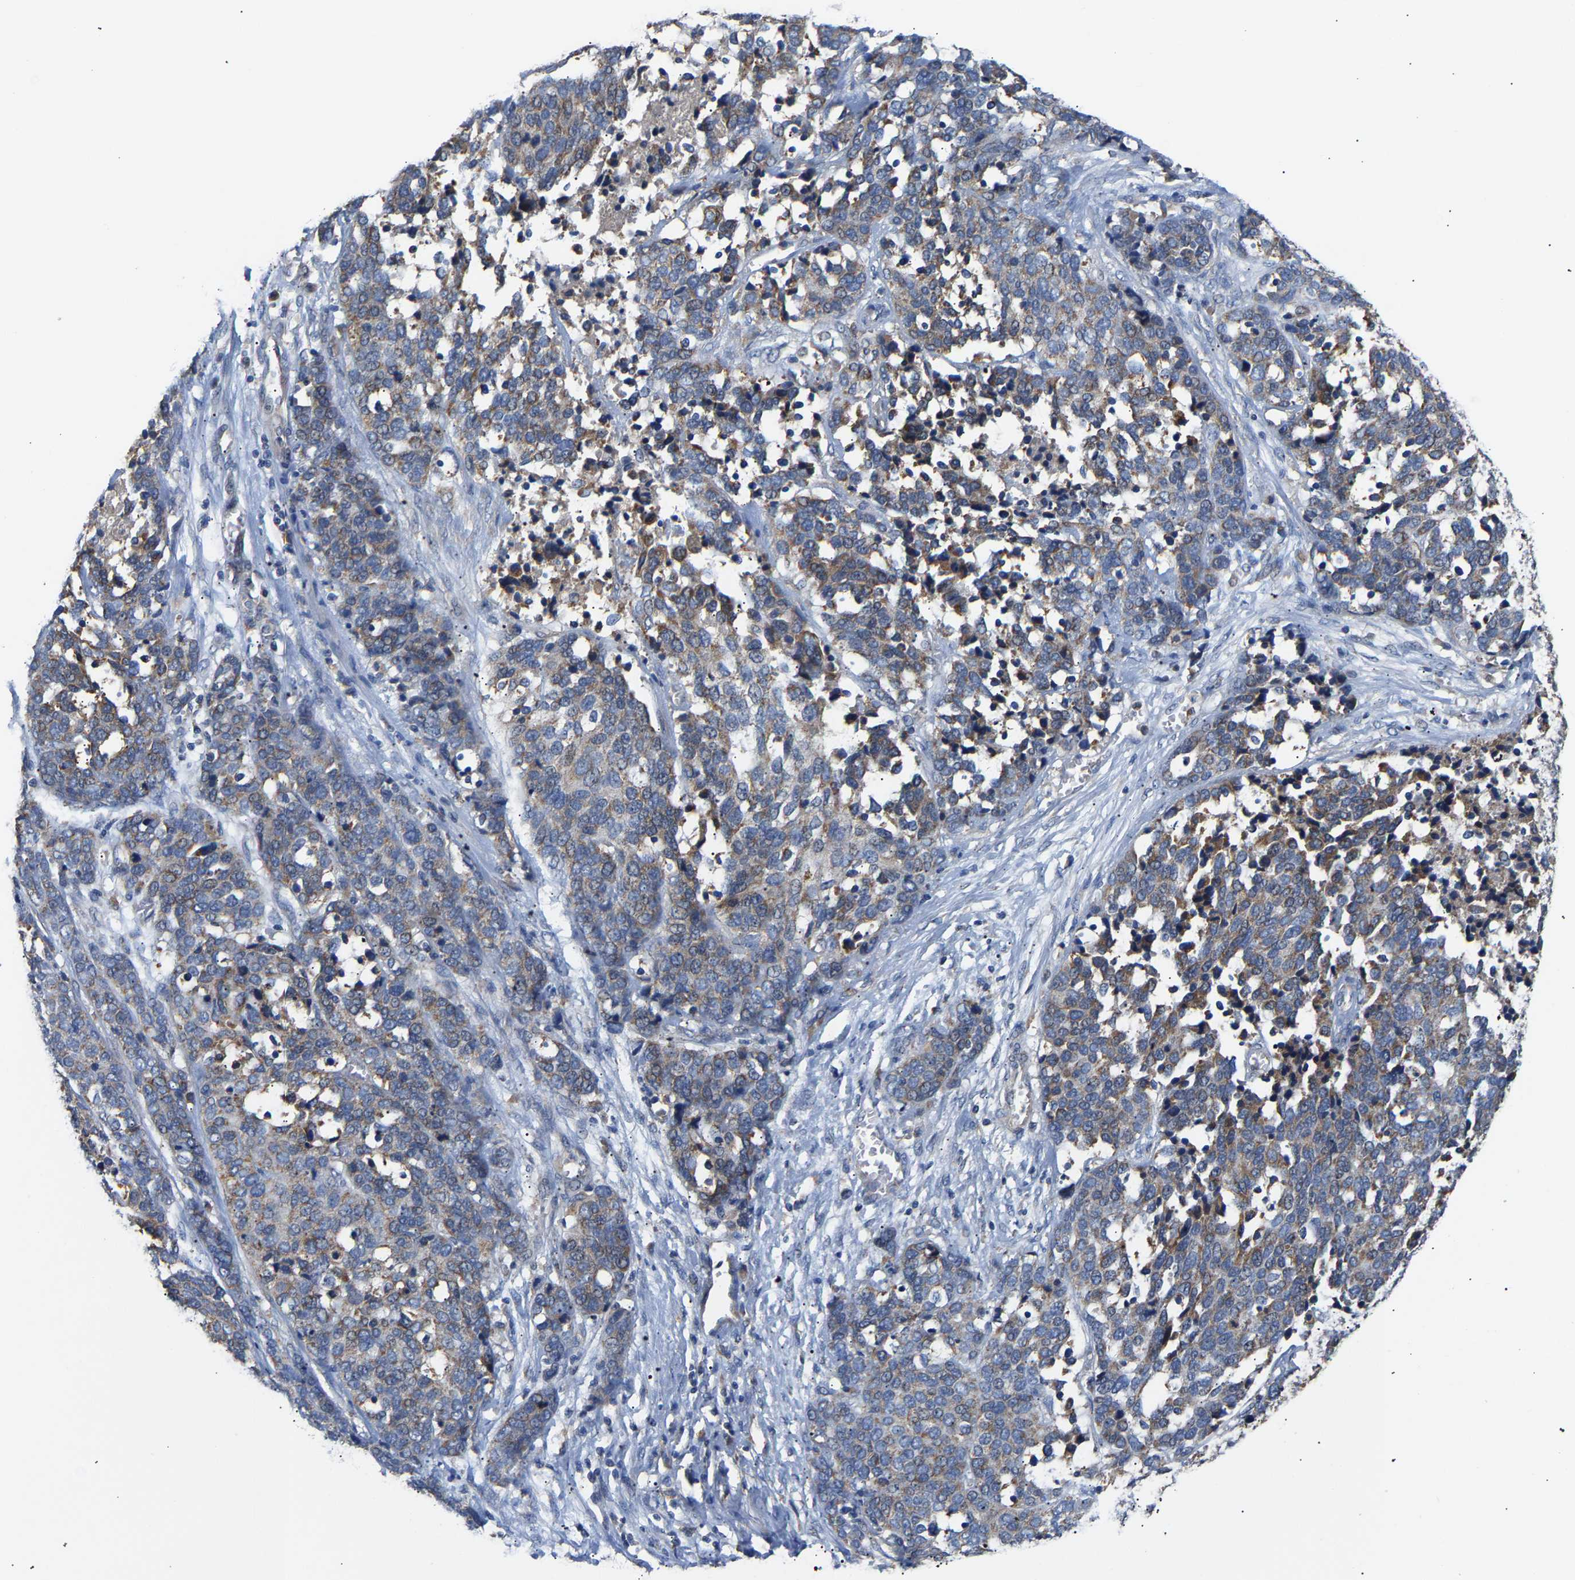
{"staining": {"intensity": "moderate", "quantity": "25%-75%", "location": "cytoplasmic/membranous"}, "tissue": "ovarian cancer", "cell_type": "Tumor cells", "image_type": "cancer", "snomed": [{"axis": "morphology", "description": "Cystadenocarcinoma, serous, NOS"}, {"axis": "topography", "description": "Ovary"}], "caption": "Moderate cytoplasmic/membranous positivity for a protein is seen in about 25%-75% of tumor cells of ovarian serous cystadenocarcinoma using immunohistochemistry.", "gene": "CCDC171", "patient": {"sex": "female", "age": 44}}